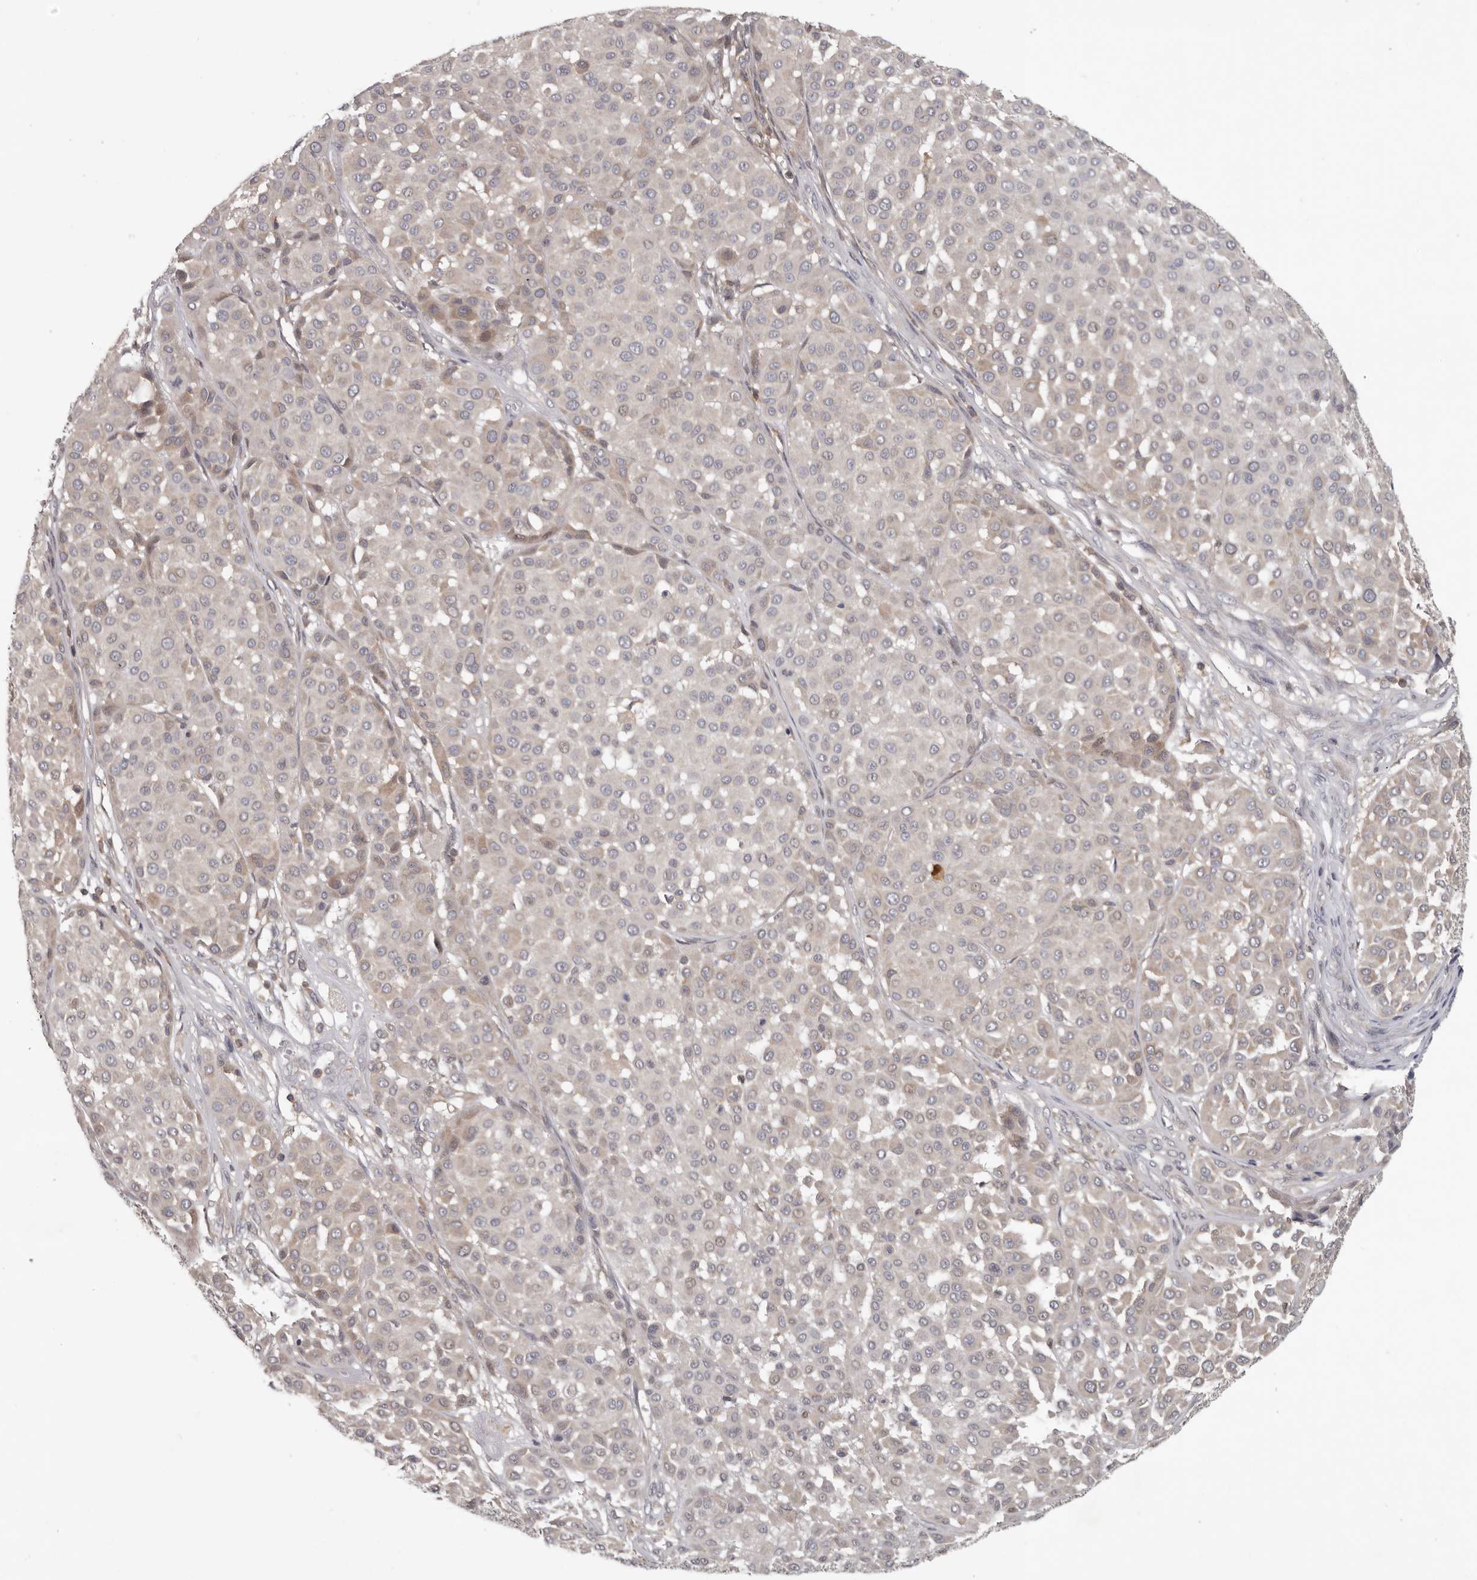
{"staining": {"intensity": "negative", "quantity": "none", "location": "none"}, "tissue": "melanoma", "cell_type": "Tumor cells", "image_type": "cancer", "snomed": [{"axis": "morphology", "description": "Malignant melanoma, Metastatic site"}, {"axis": "topography", "description": "Soft tissue"}], "caption": "Immunohistochemistry photomicrograph of neoplastic tissue: malignant melanoma (metastatic site) stained with DAB (3,3'-diaminobenzidine) shows no significant protein positivity in tumor cells.", "gene": "ANKRD44", "patient": {"sex": "male", "age": 41}}